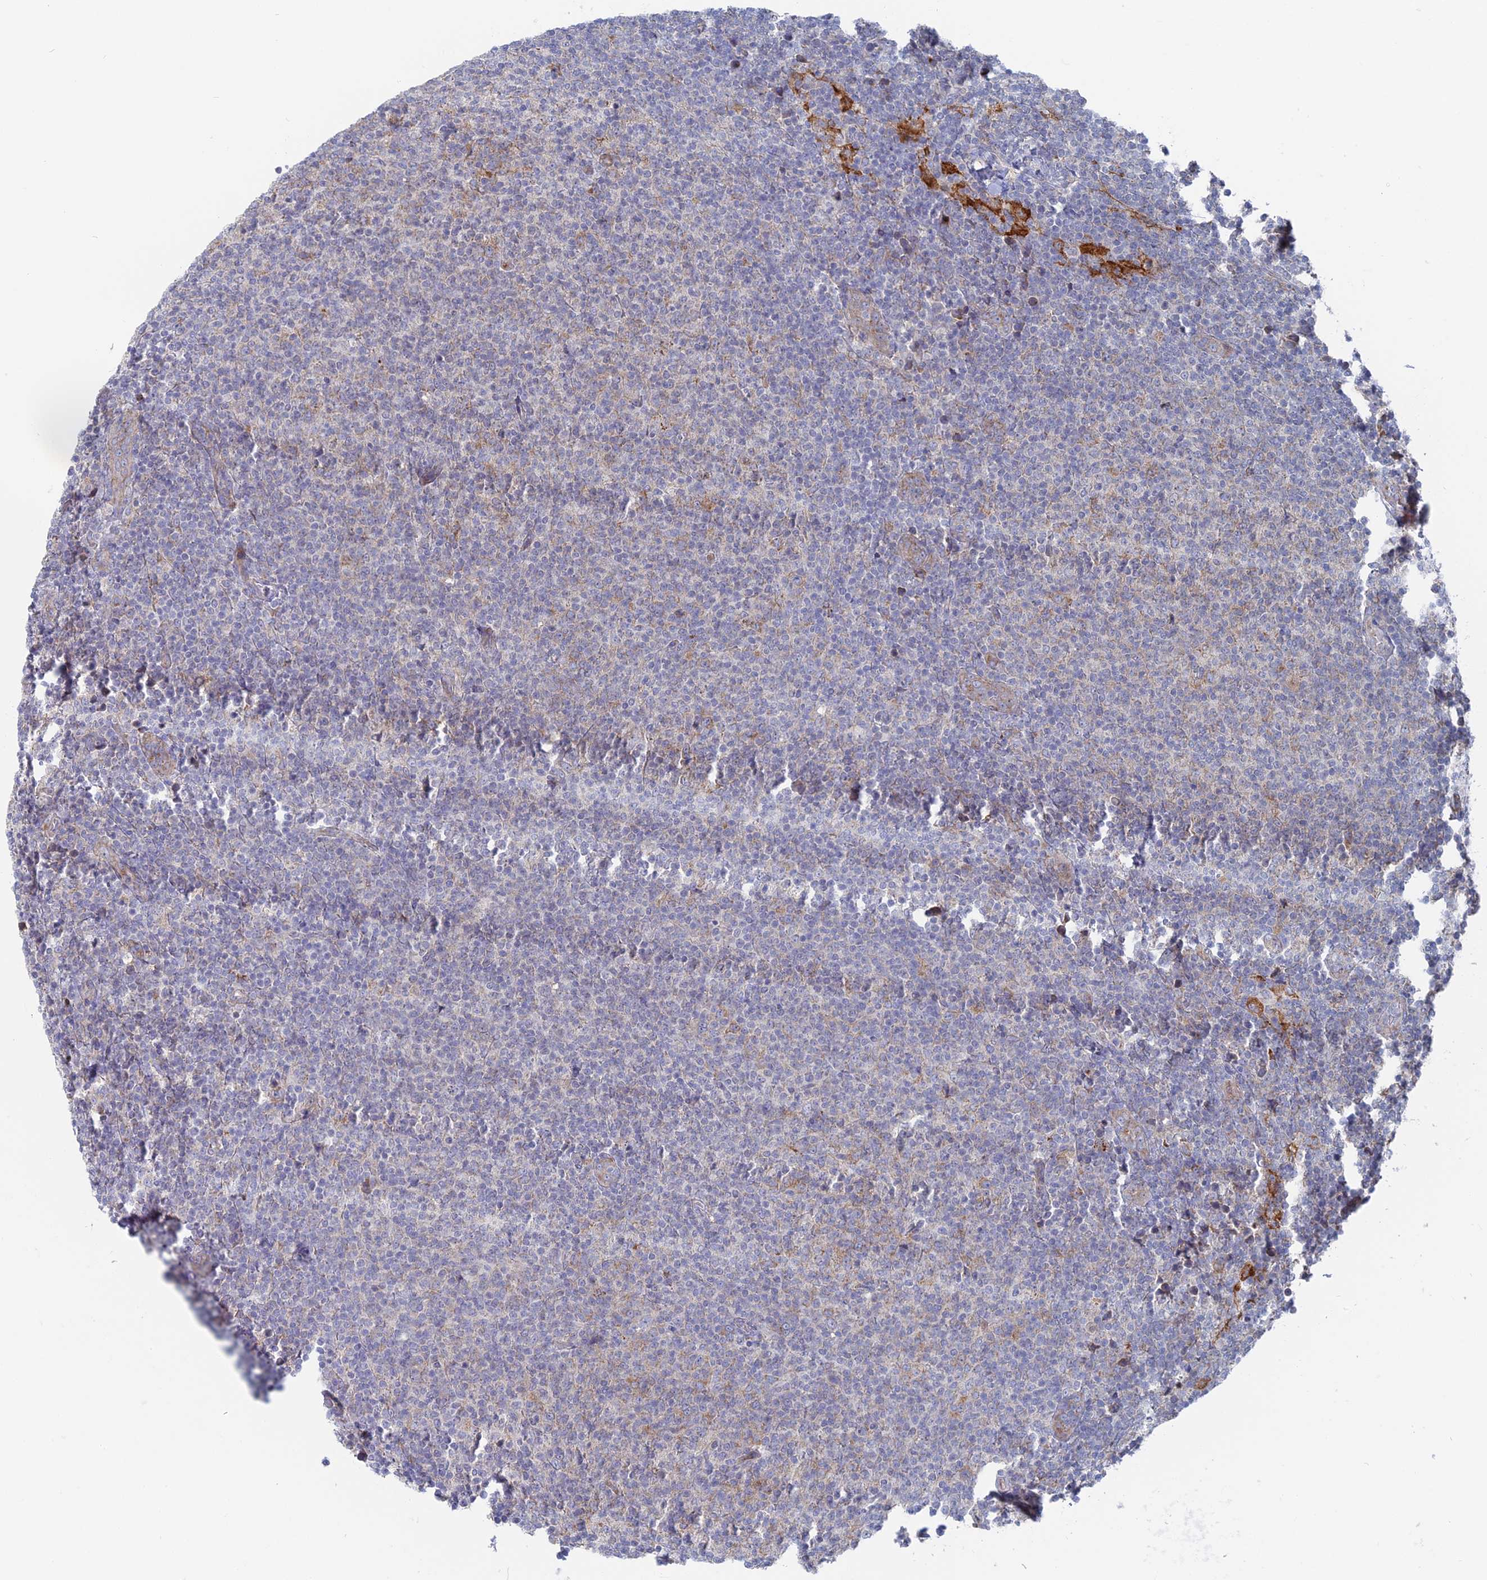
{"staining": {"intensity": "weak", "quantity": "<25%", "location": "cytoplasmic/membranous"}, "tissue": "lymphoma", "cell_type": "Tumor cells", "image_type": "cancer", "snomed": [{"axis": "morphology", "description": "Malignant lymphoma, non-Hodgkin's type, Low grade"}, {"axis": "topography", "description": "Lymph node"}], "caption": "This is an immunohistochemistry photomicrograph of lymphoma. There is no expression in tumor cells.", "gene": "TBC1D30", "patient": {"sex": "male", "age": 66}}